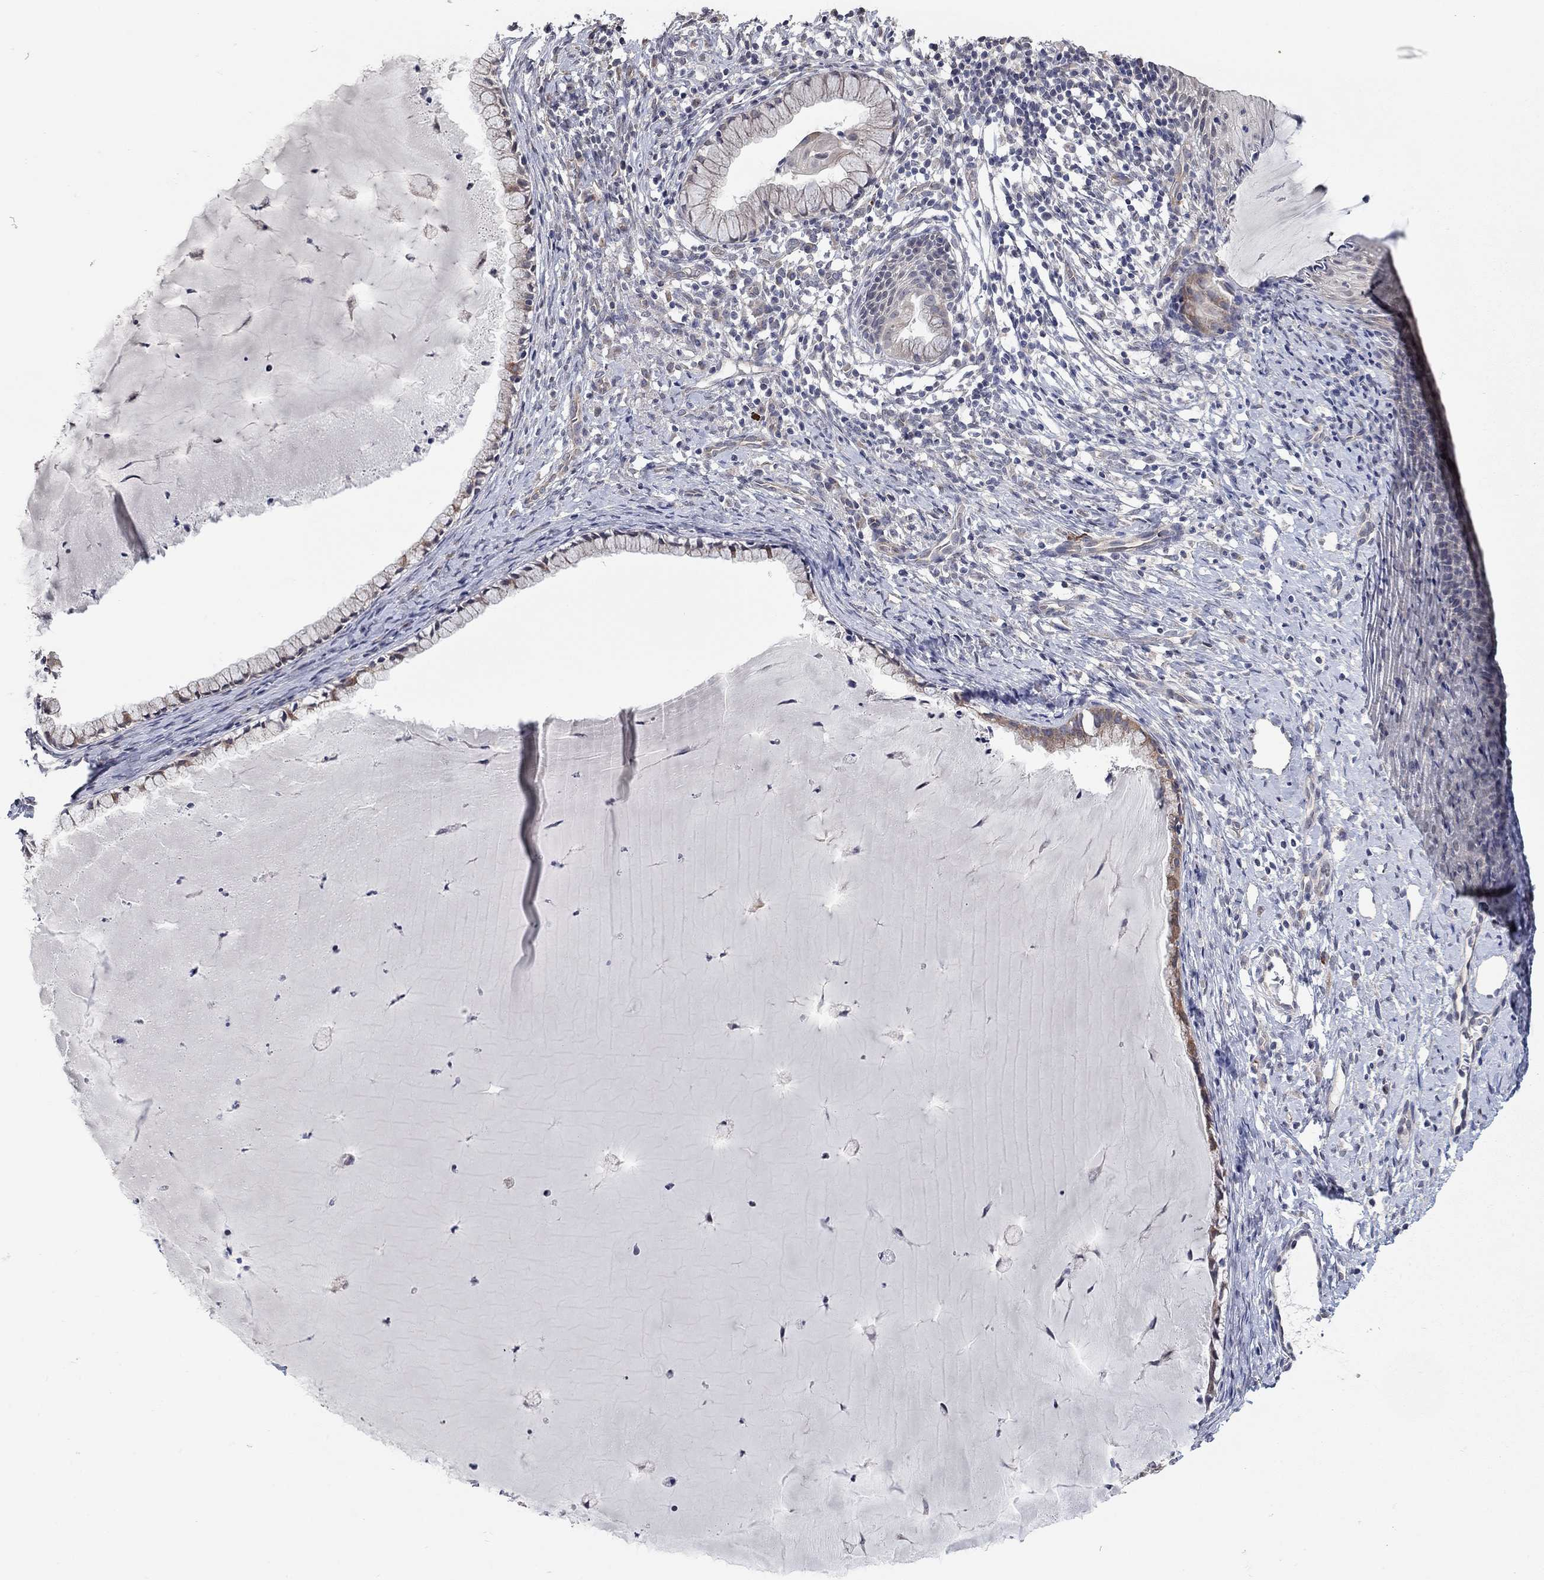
{"staining": {"intensity": "moderate", "quantity": "<25%", "location": "cytoplasmic/membranous"}, "tissue": "cervix", "cell_type": "Glandular cells", "image_type": "normal", "snomed": [{"axis": "morphology", "description": "Normal tissue, NOS"}, {"axis": "topography", "description": "Cervix"}], "caption": "Protein expression analysis of normal human cervix reveals moderate cytoplasmic/membranous staining in approximately <25% of glandular cells. Immunohistochemistry stains the protein of interest in brown and the nuclei are stained blue.", "gene": "WASF3", "patient": {"sex": "female", "age": 39}}